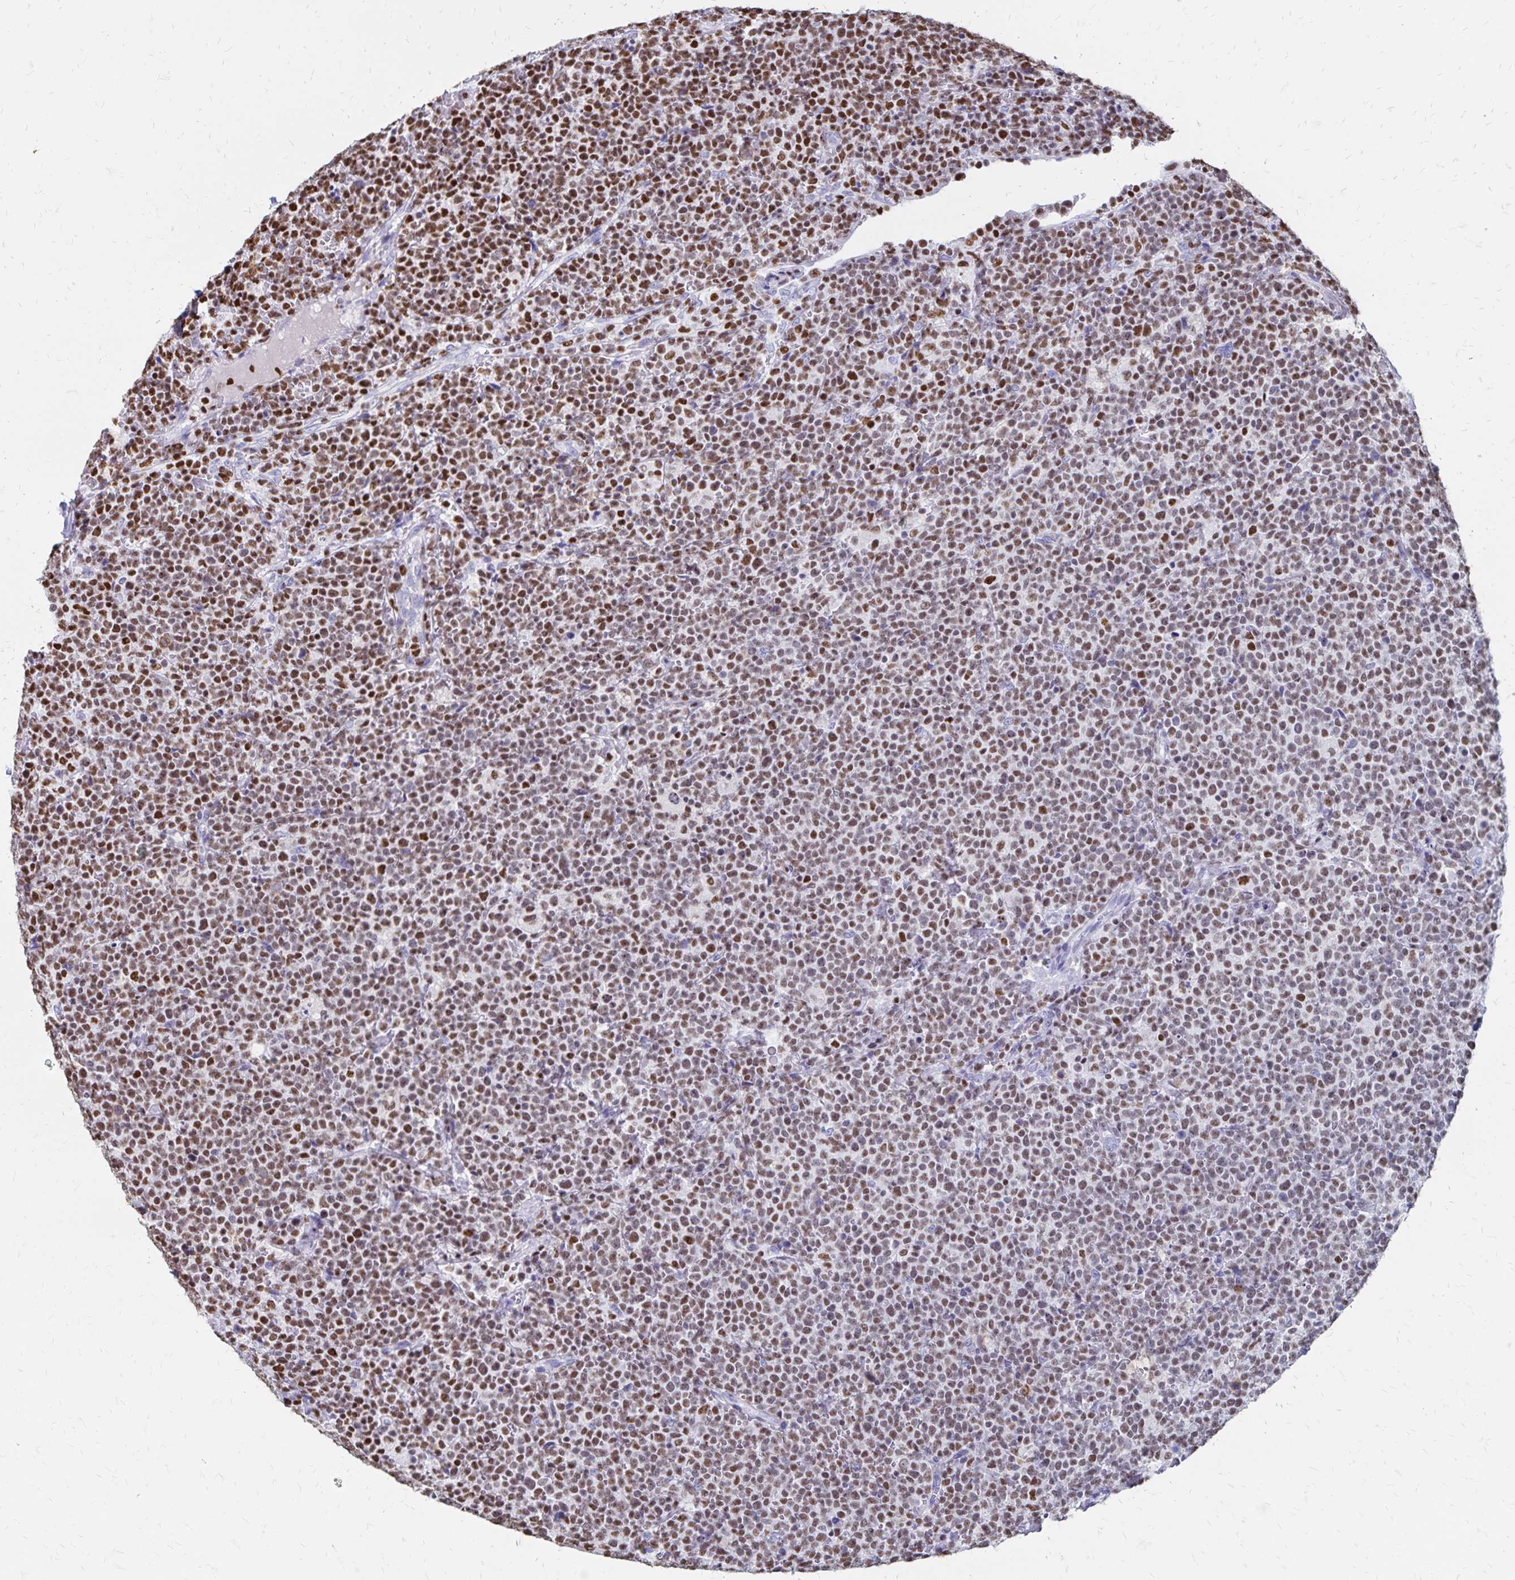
{"staining": {"intensity": "moderate", "quantity": ">75%", "location": "nuclear"}, "tissue": "lymphoma", "cell_type": "Tumor cells", "image_type": "cancer", "snomed": [{"axis": "morphology", "description": "Malignant lymphoma, non-Hodgkin's type, High grade"}, {"axis": "topography", "description": "Lymph node"}], "caption": "The photomicrograph displays immunohistochemical staining of high-grade malignant lymphoma, non-Hodgkin's type. There is moderate nuclear staining is seen in about >75% of tumor cells.", "gene": "IKZF1", "patient": {"sex": "male", "age": 61}}